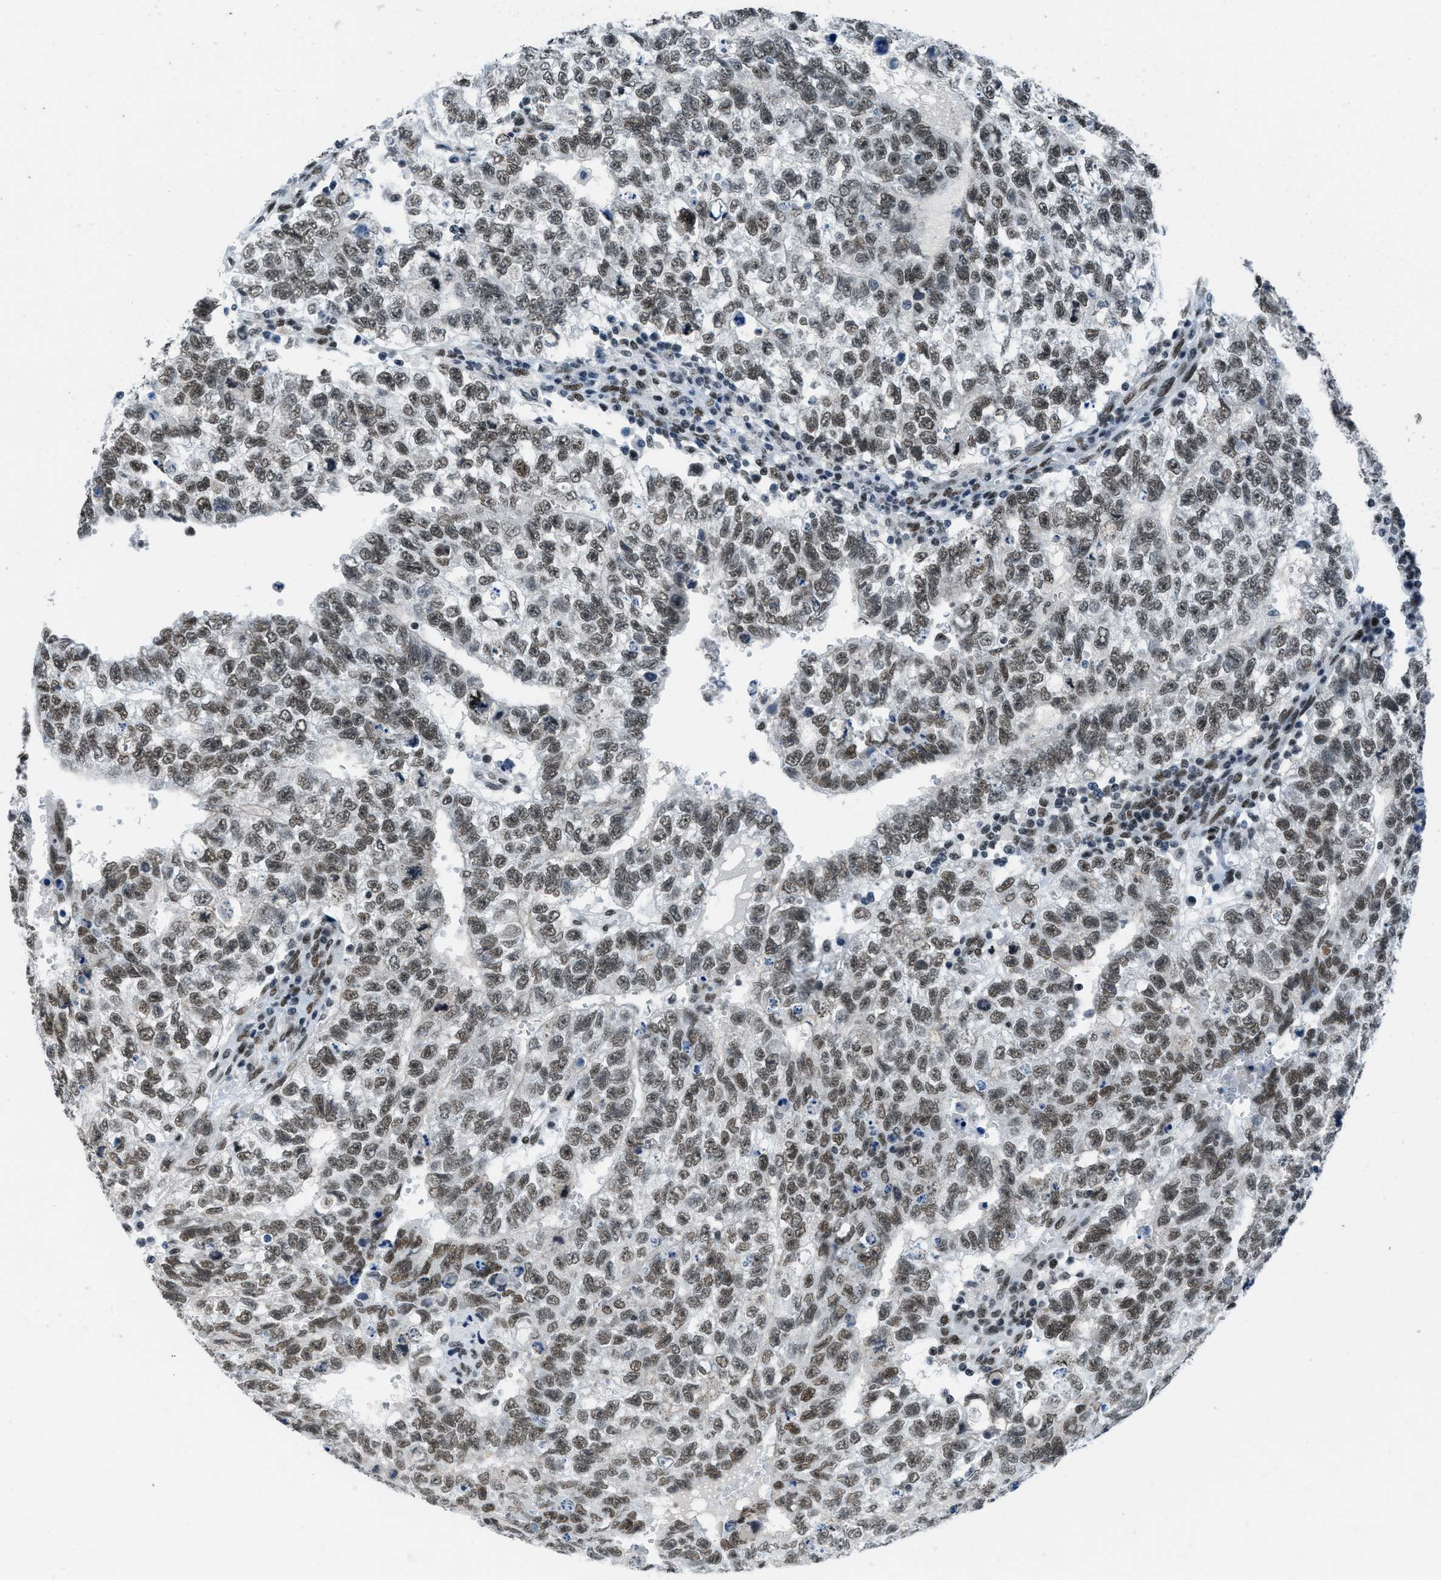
{"staining": {"intensity": "moderate", "quantity": ">75%", "location": "nuclear"}, "tissue": "testis cancer", "cell_type": "Tumor cells", "image_type": "cancer", "snomed": [{"axis": "morphology", "description": "Seminoma, NOS"}, {"axis": "morphology", "description": "Carcinoma, Embryonal, NOS"}, {"axis": "topography", "description": "Testis"}], "caption": "An IHC micrograph of tumor tissue is shown. Protein staining in brown labels moderate nuclear positivity in testis cancer within tumor cells.", "gene": "GATAD2B", "patient": {"sex": "male", "age": 38}}